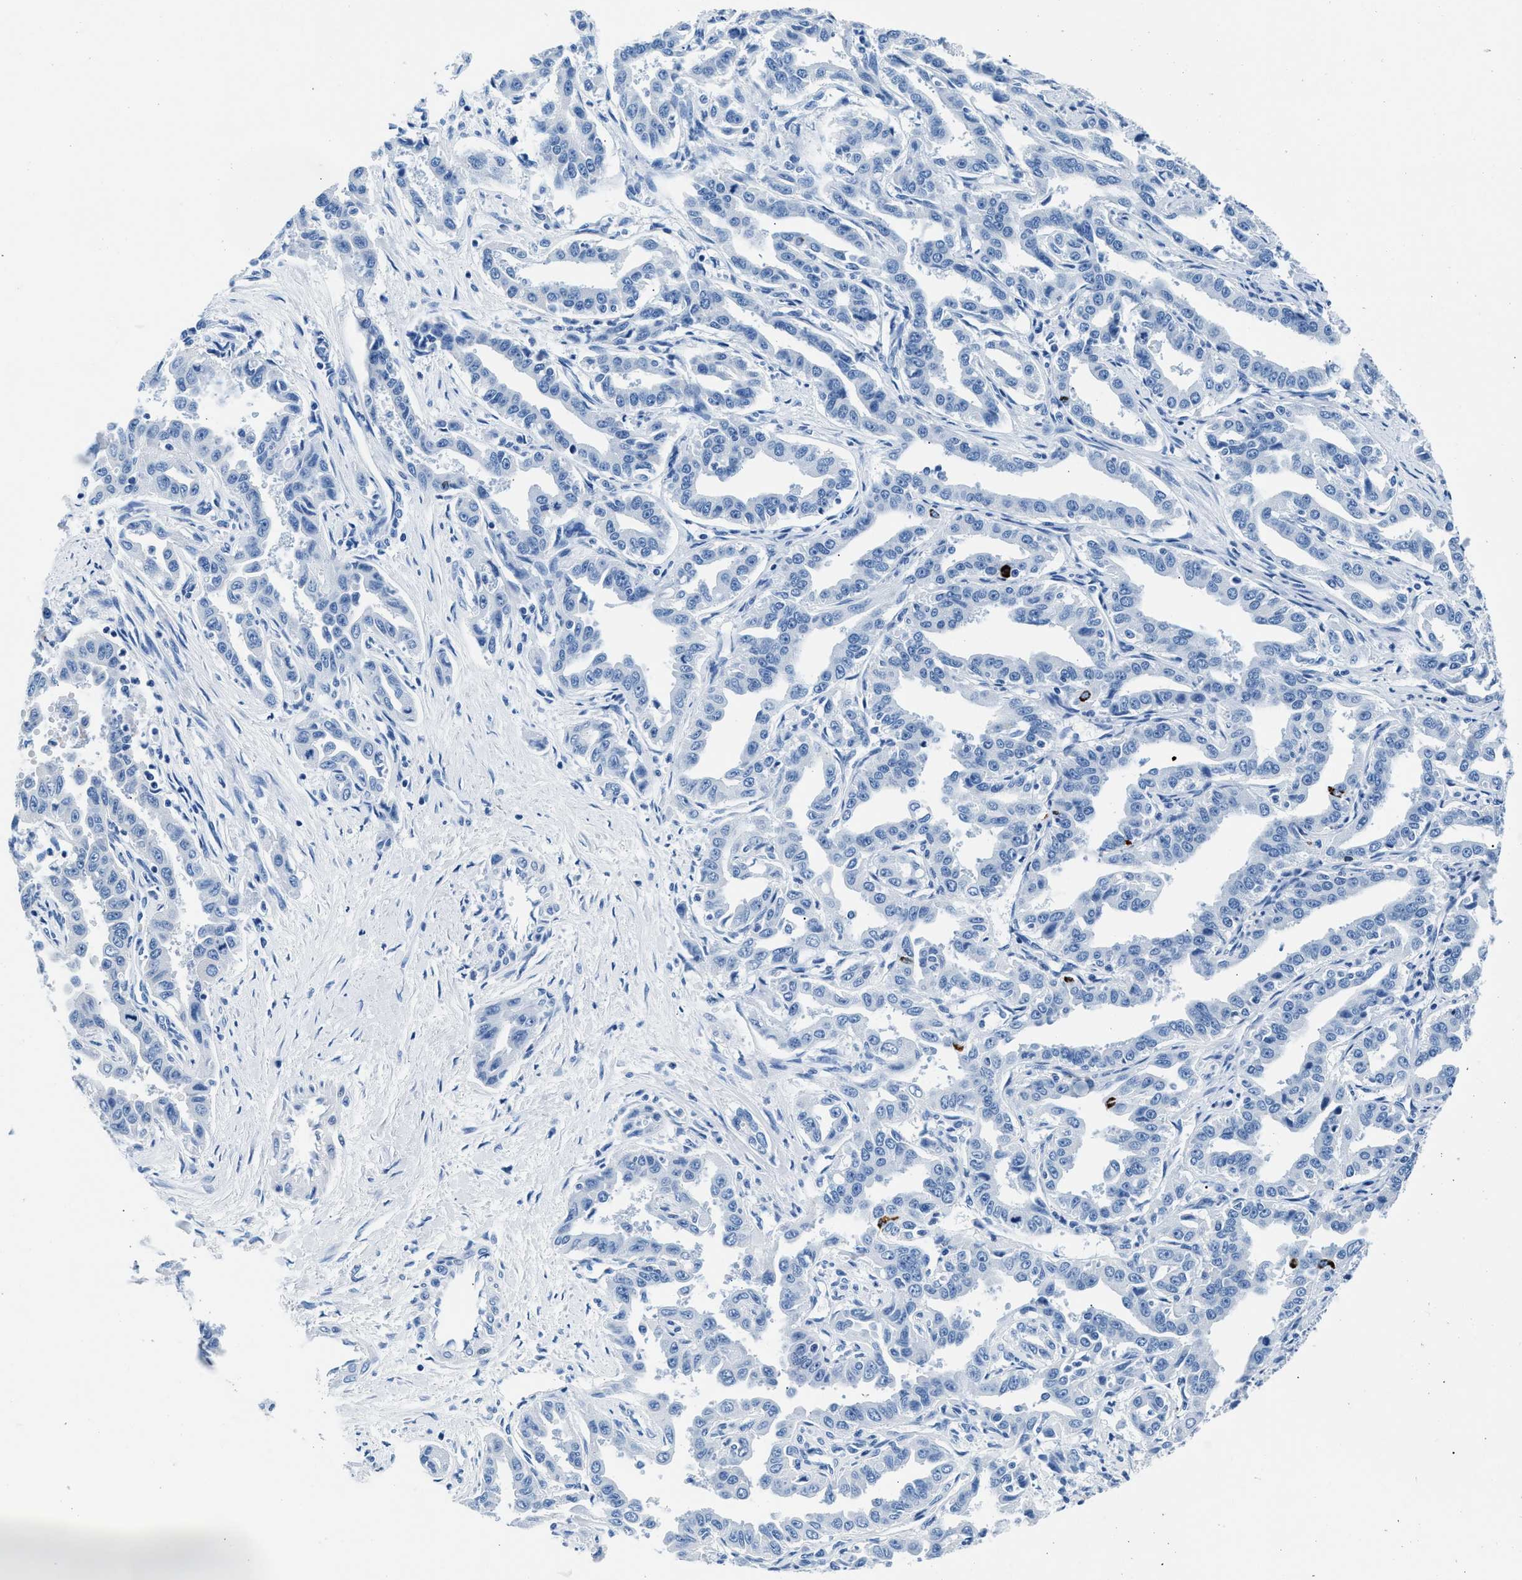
{"staining": {"intensity": "negative", "quantity": "none", "location": "none"}, "tissue": "liver cancer", "cell_type": "Tumor cells", "image_type": "cancer", "snomed": [{"axis": "morphology", "description": "Cholangiocarcinoma"}, {"axis": "topography", "description": "Liver"}], "caption": "IHC photomicrograph of neoplastic tissue: liver cancer stained with DAB demonstrates no significant protein positivity in tumor cells. Nuclei are stained in blue.", "gene": "CPS1", "patient": {"sex": "male", "age": 59}}